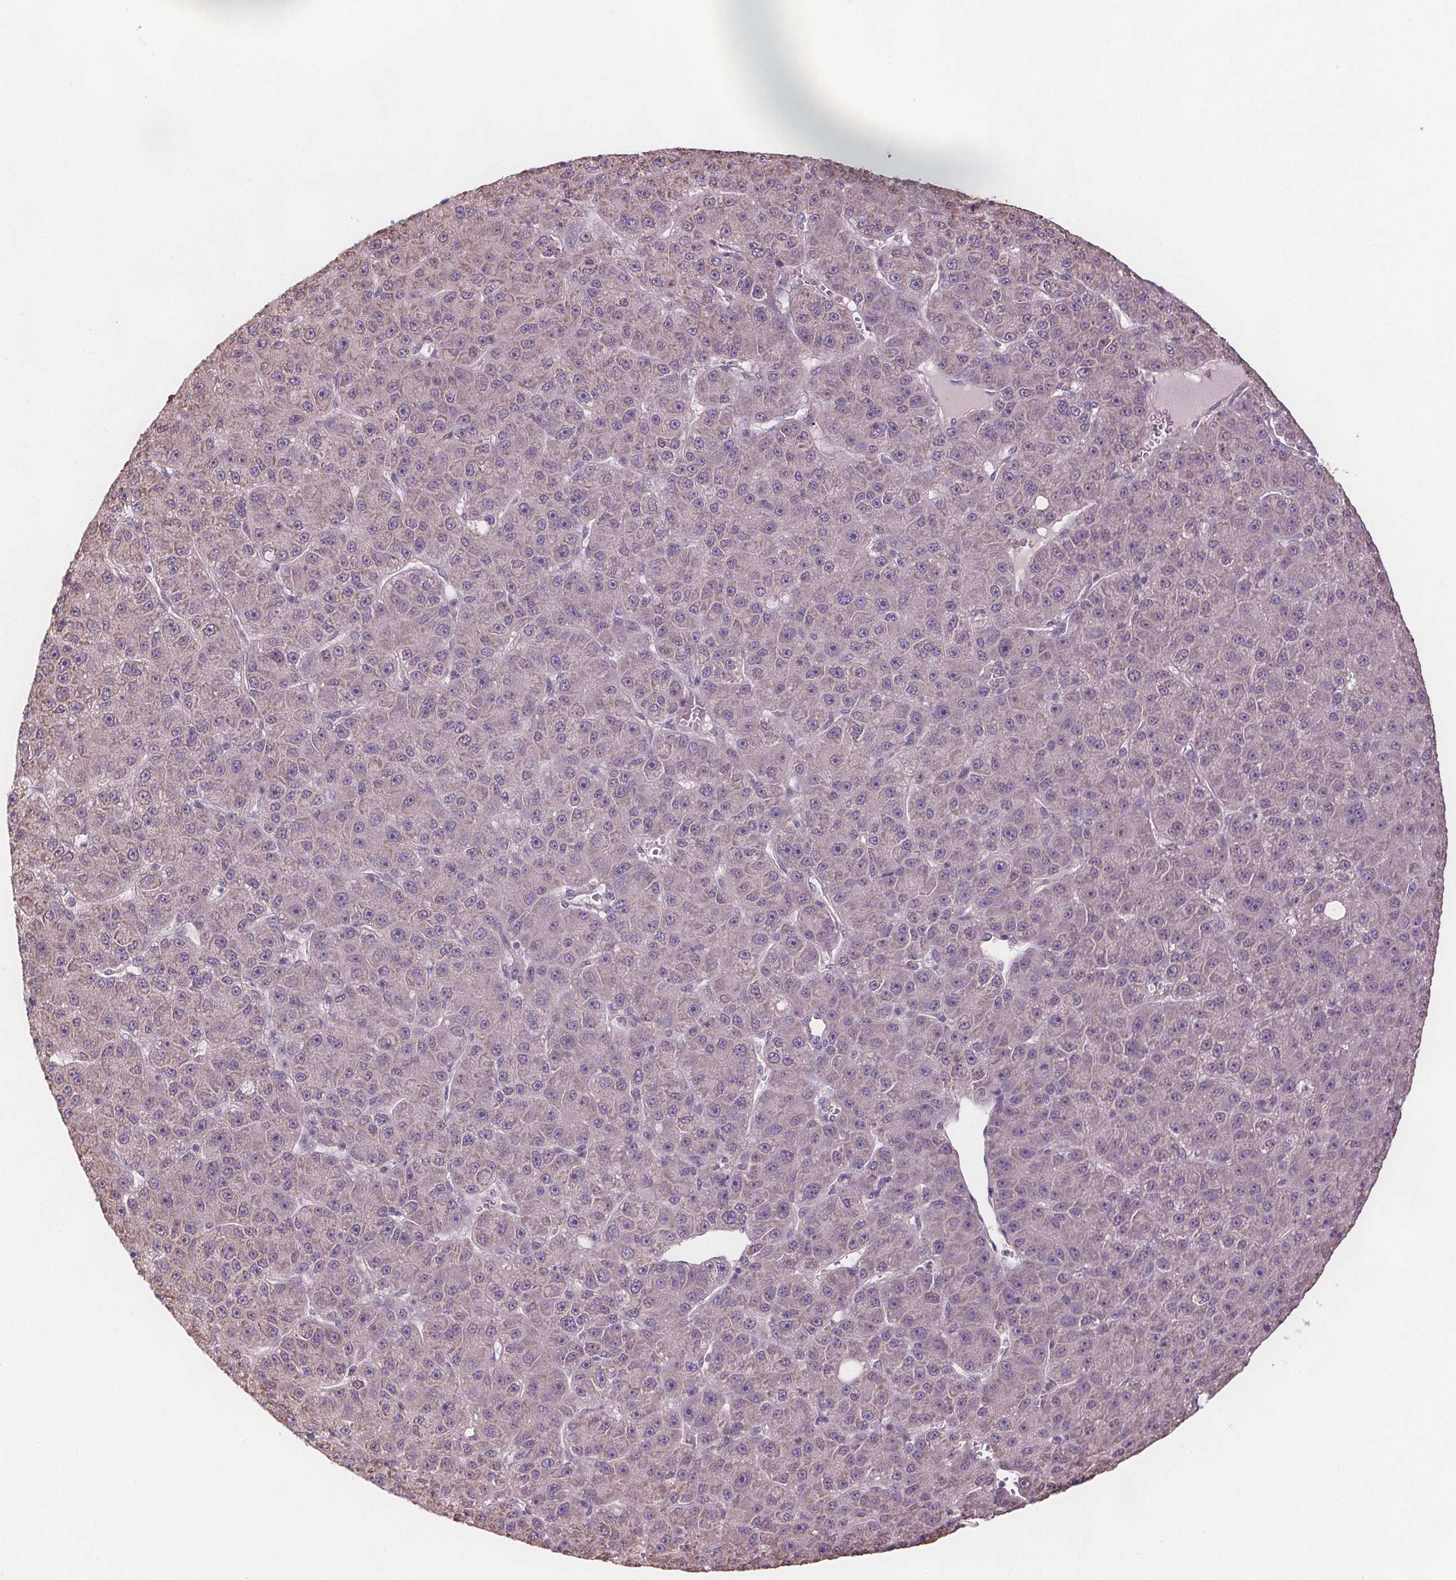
{"staining": {"intensity": "negative", "quantity": "none", "location": "none"}, "tissue": "liver cancer", "cell_type": "Tumor cells", "image_type": "cancer", "snomed": [{"axis": "morphology", "description": "Carcinoma, Hepatocellular, NOS"}, {"axis": "topography", "description": "Liver"}], "caption": "High power microscopy image of an immunohistochemistry micrograph of liver cancer (hepatocellular carcinoma), revealing no significant staining in tumor cells.", "gene": "TMEM80", "patient": {"sex": "male", "age": 67}}